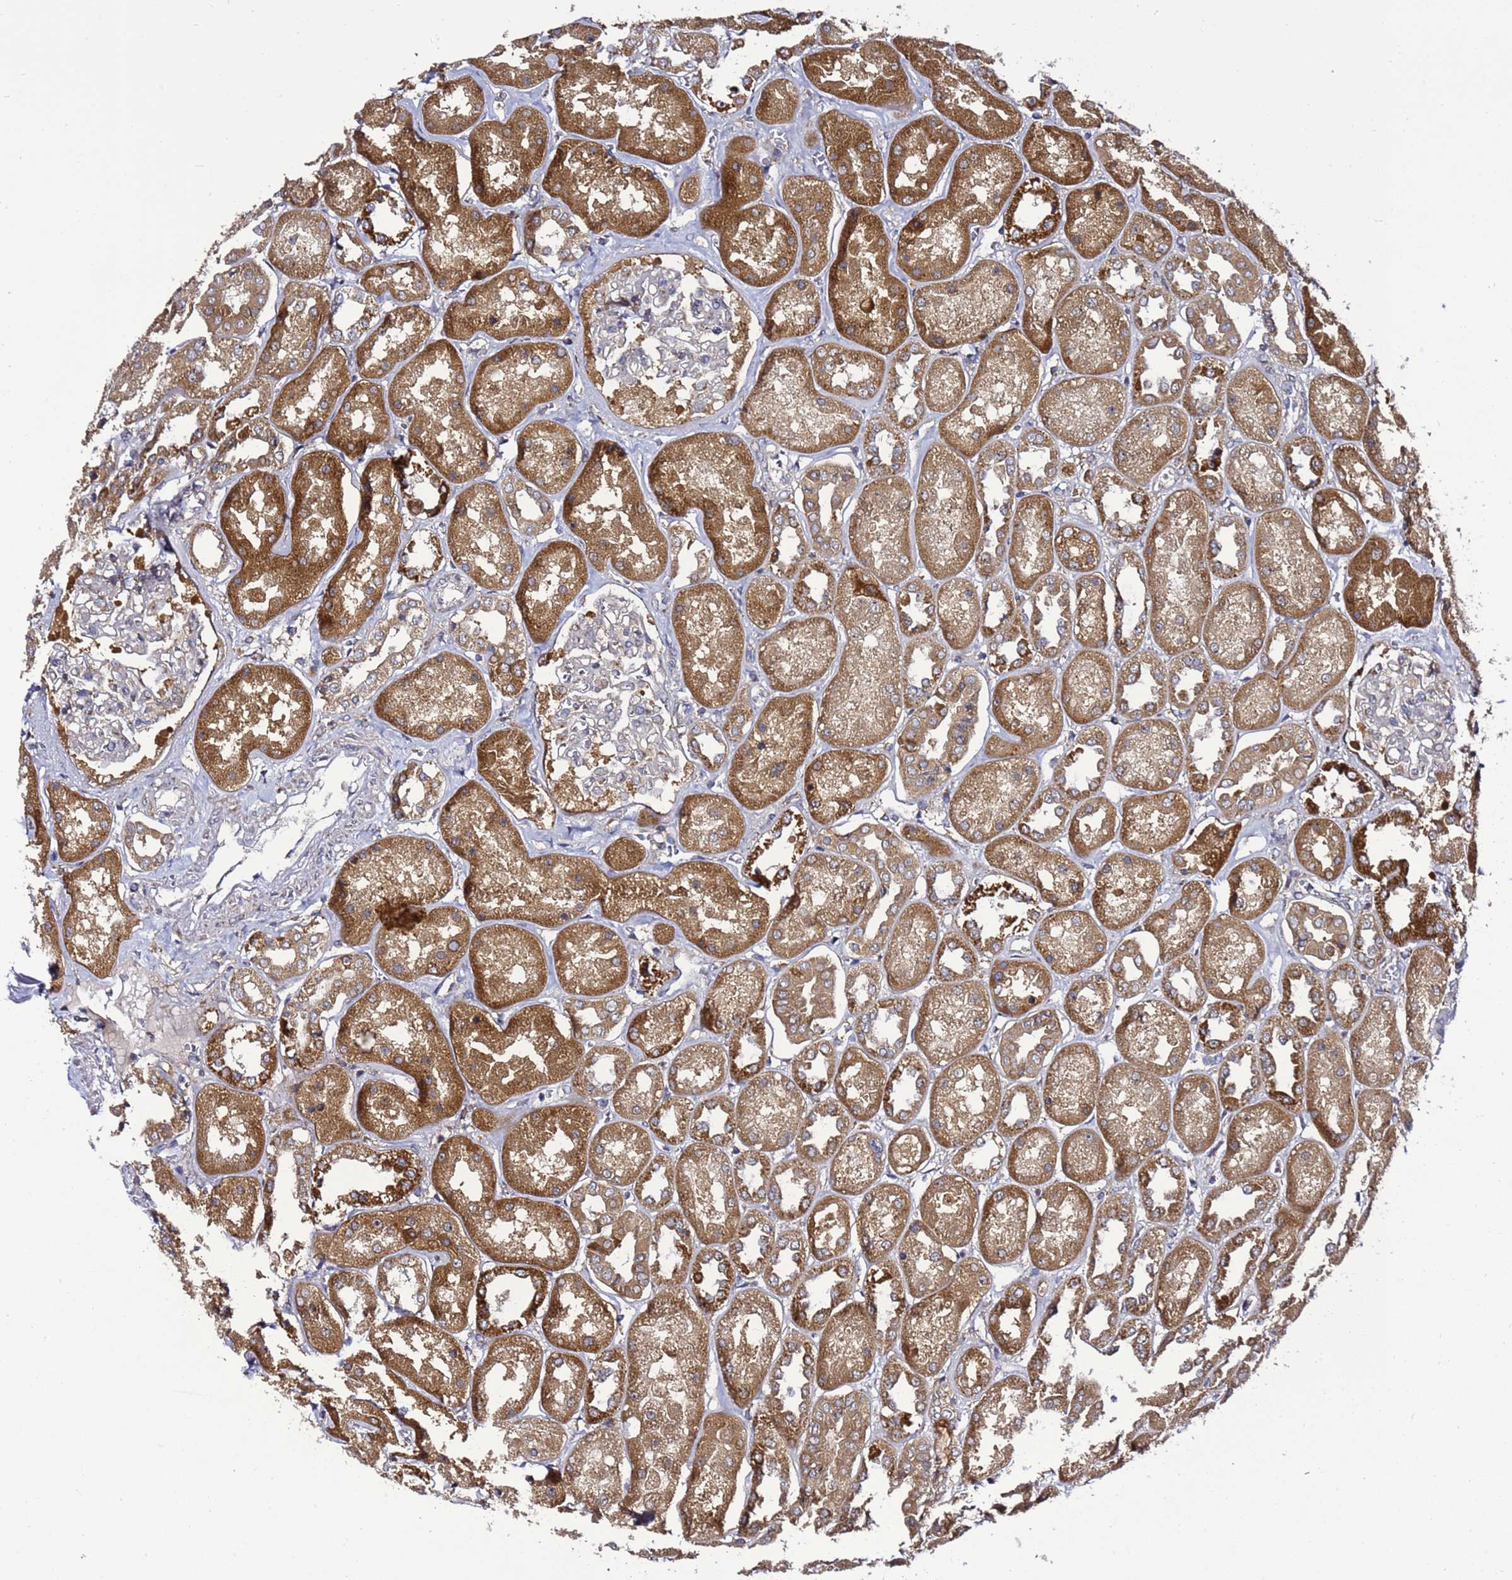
{"staining": {"intensity": "negative", "quantity": "none", "location": "none"}, "tissue": "kidney", "cell_type": "Cells in glomeruli", "image_type": "normal", "snomed": [{"axis": "morphology", "description": "Normal tissue, NOS"}, {"axis": "topography", "description": "Kidney"}], "caption": "This photomicrograph is of normal kidney stained with immunohistochemistry (IHC) to label a protein in brown with the nuclei are counter-stained blue. There is no positivity in cells in glomeruli.", "gene": "TMEM176B", "patient": {"sex": "male", "age": 70}}